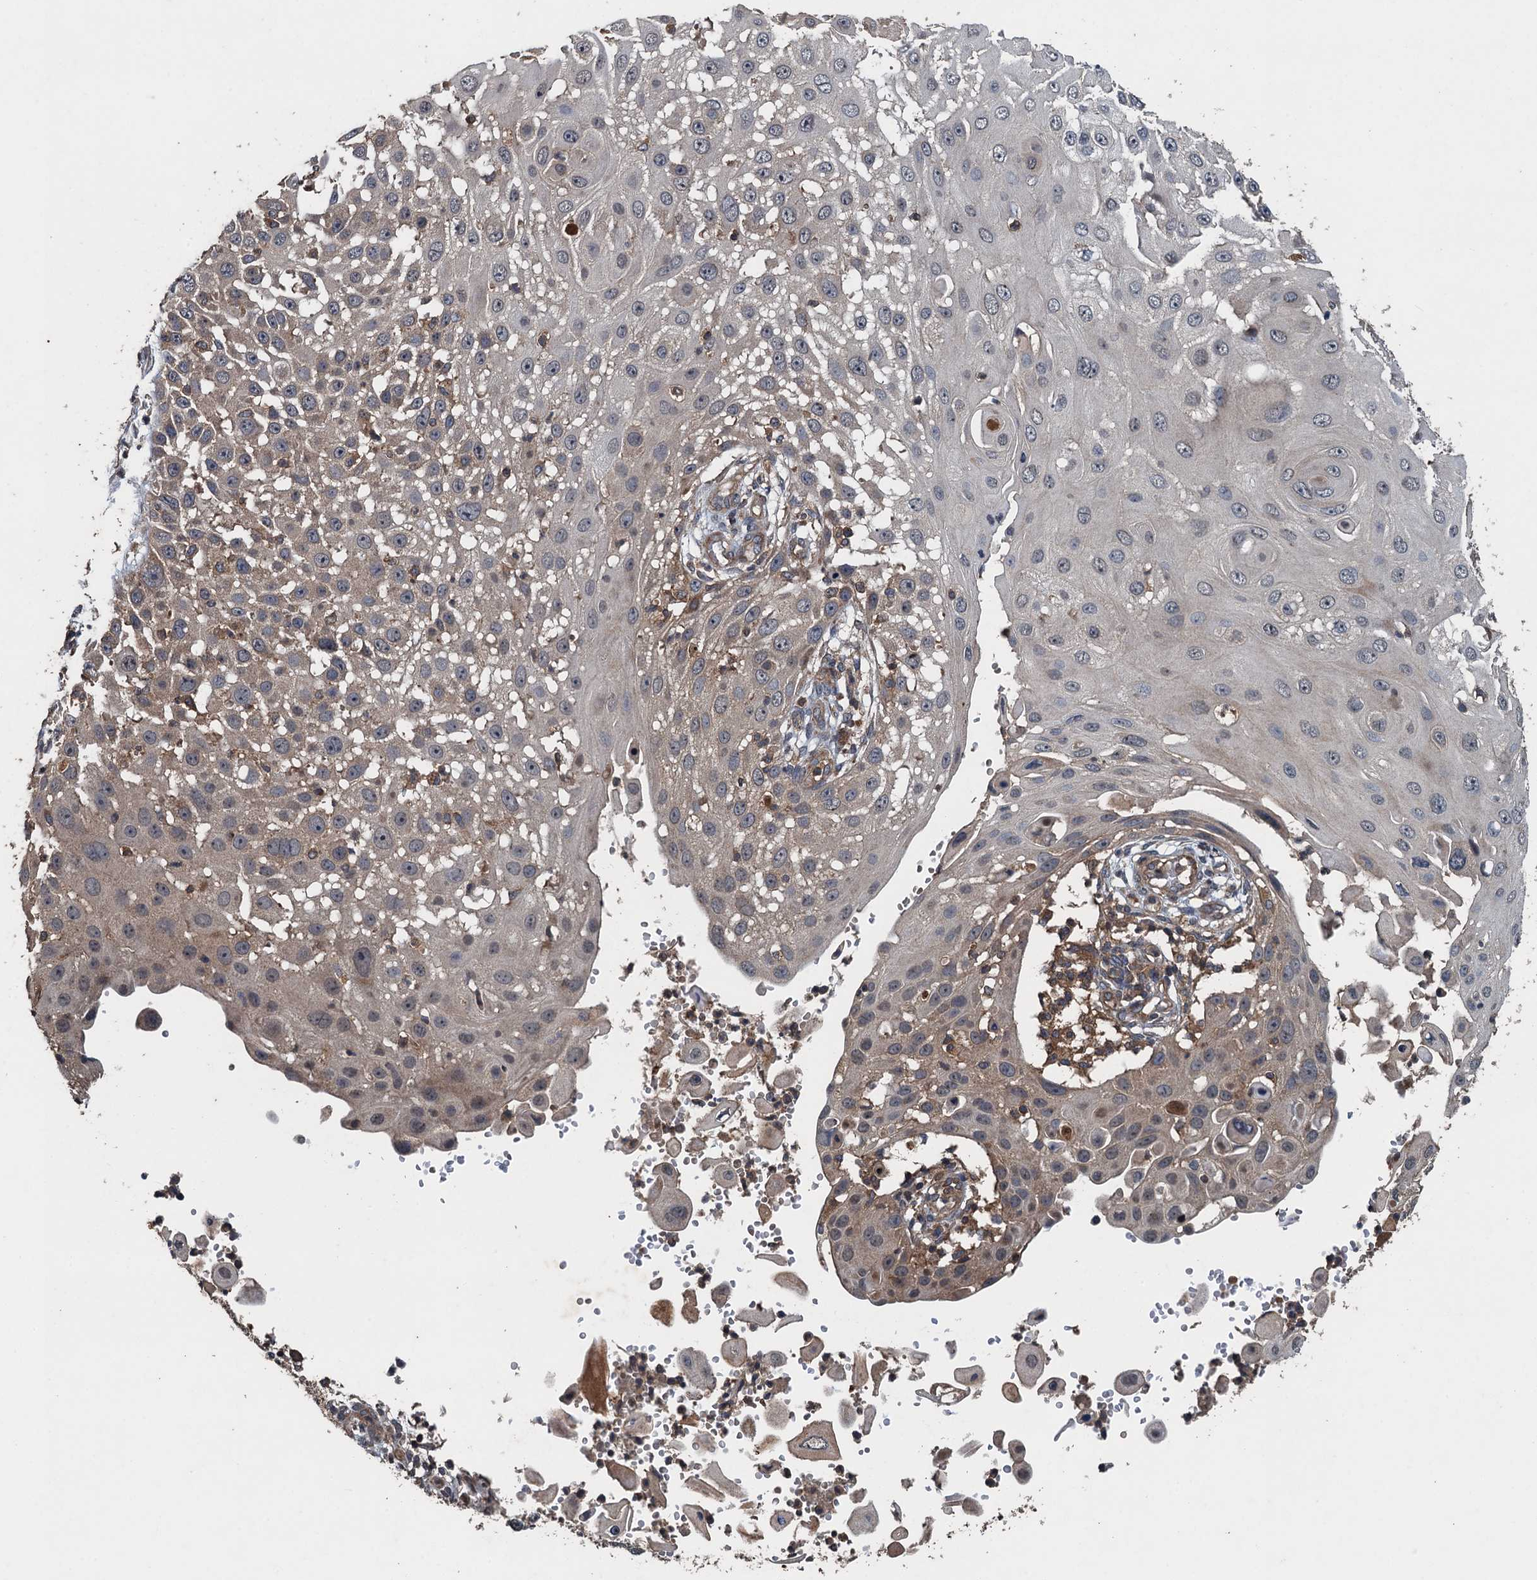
{"staining": {"intensity": "weak", "quantity": "<25%", "location": "cytoplasmic/membranous"}, "tissue": "skin cancer", "cell_type": "Tumor cells", "image_type": "cancer", "snomed": [{"axis": "morphology", "description": "Squamous cell carcinoma, NOS"}, {"axis": "topography", "description": "Skin"}], "caption": "Protein analysis of skin cancer reveals no significant positivity in tumor cells. (DAB (3,3'-diaminobenzidine) IHC with hematoxylin counter stain).", "gene": "BORCS5", "patient": {"sex": "female", "age": 44}}